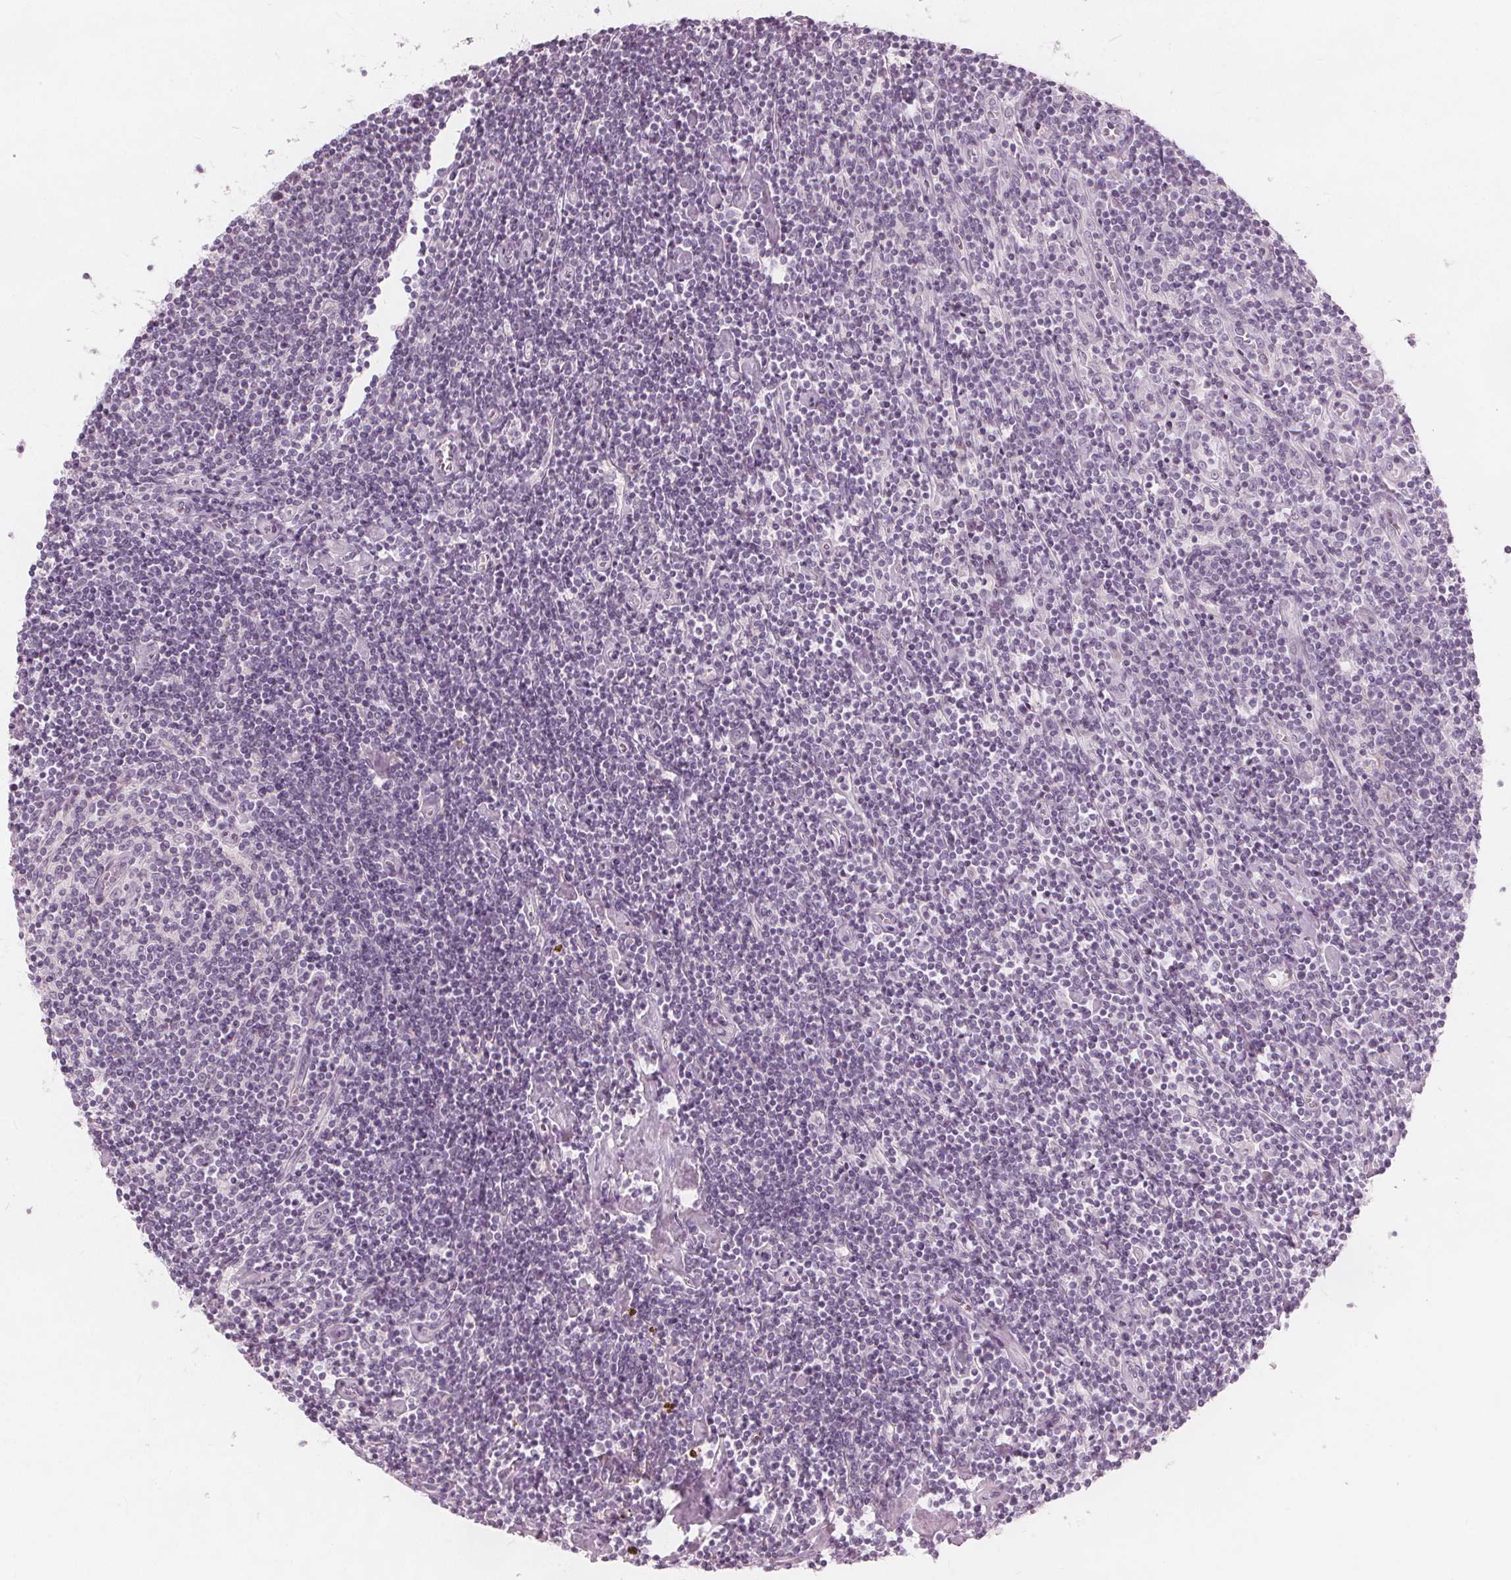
{"staining": {"intensity": "negative", "quantity": "none", "location": "none"}, "tissue": "lymphoma", "cell_type": "Tumor cells", "image_type": "cancer", "snomed": [{"axis": "morphology", "description": "Hodgkin's disease, NOS"}, {"axis": "topography", "description": "Lymph node"}], "caption": "DAB (3,3'-diaminobenzidine) immunohistochemical staining of Hodgkin's disease displays no significant positivity in tumor cells.", "gene": "BRSK1", "patient": {"sex": "male", "age": 40}}